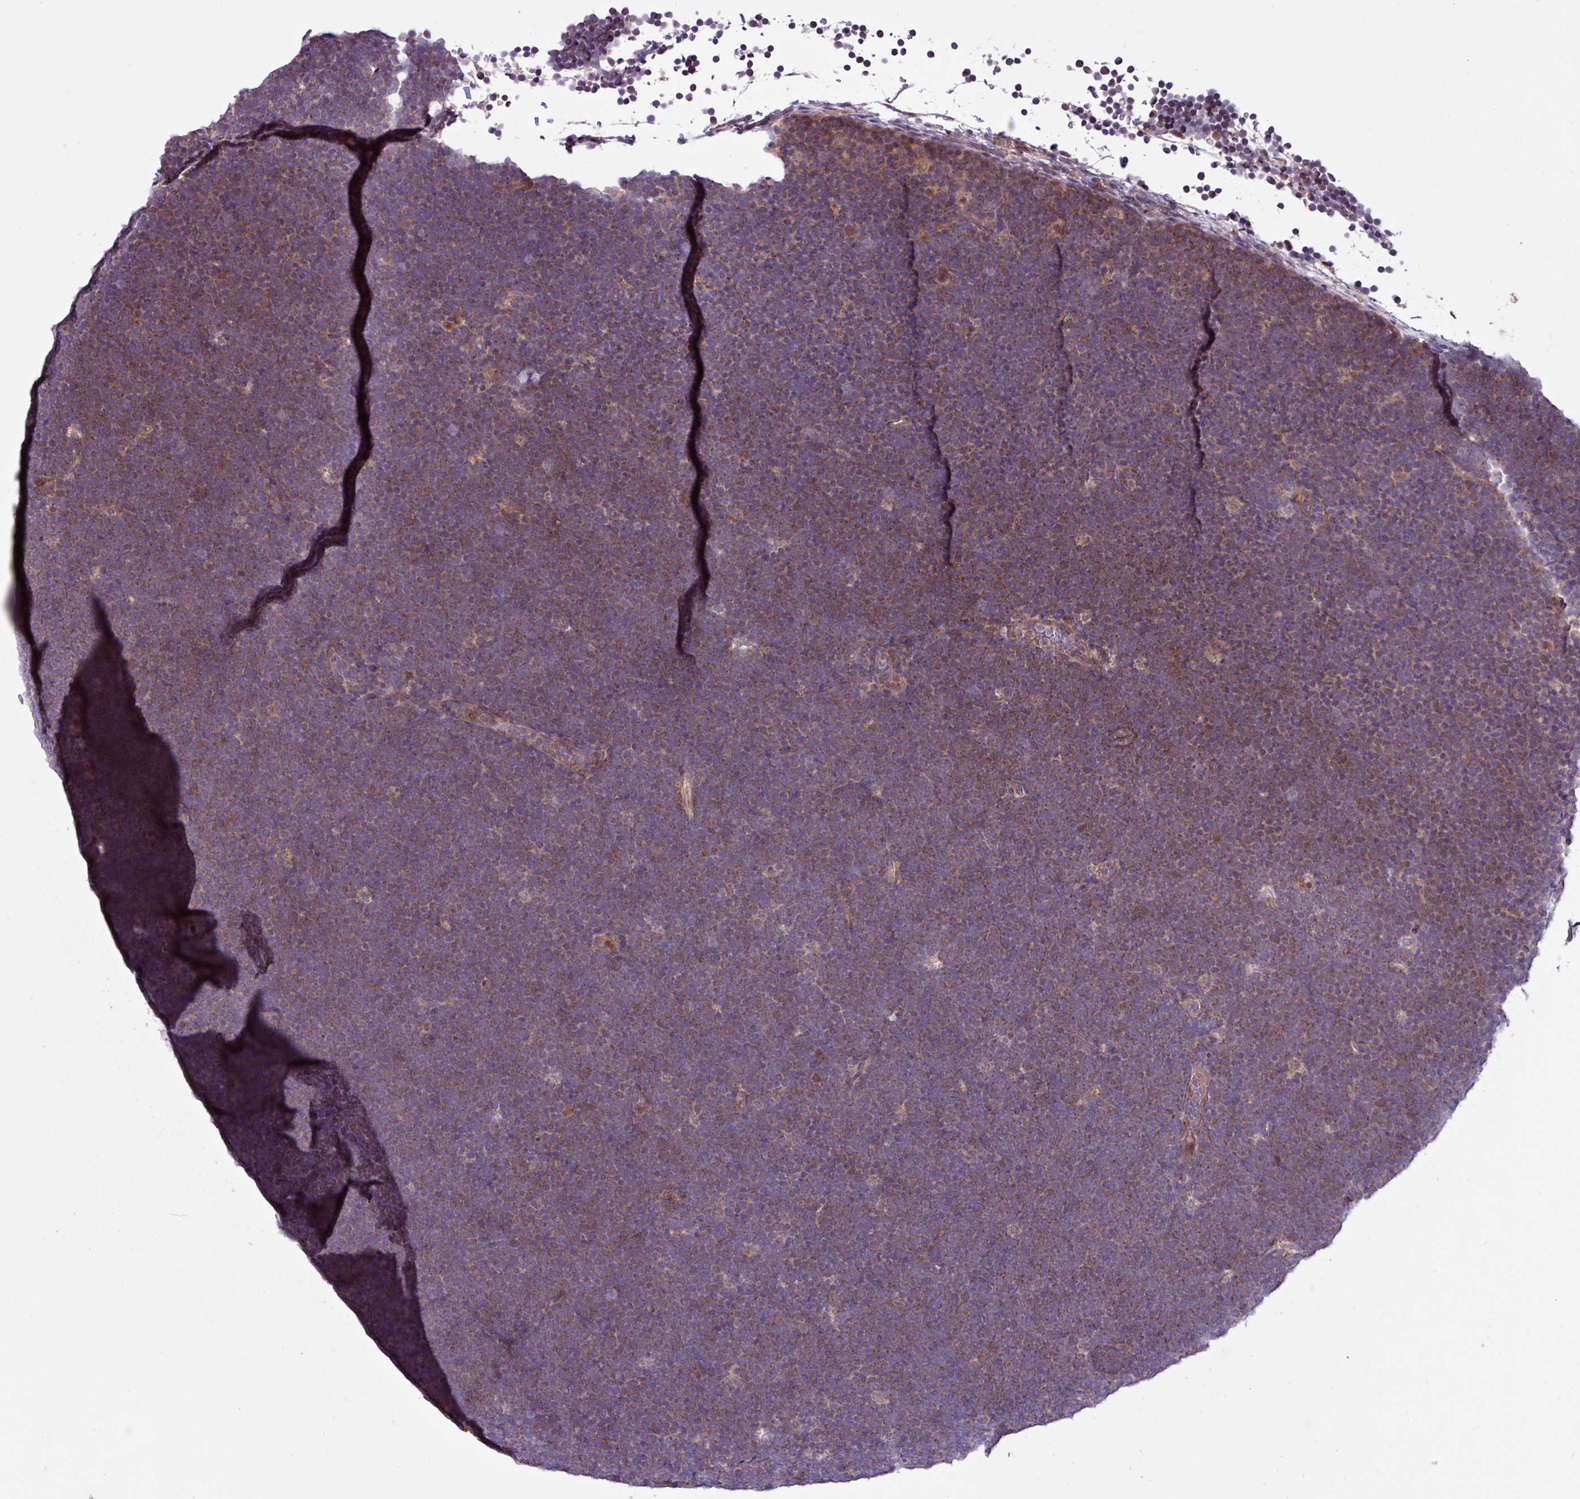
{"staining": {"intensity": "weak", "quantity": ">75%", "location": "cytoplasmic/membranous"}, "tissue": "lymphoma", "cell_type": "Tumor cells", "image_type": "cancer", "snomed": [{"axis": "morphology", "description": "Malignant lymphoma, non-Hodgkin's type, High grade"}, {"axis": "topography", "description": "Lymph node"}], "caption": "Weak cytoplasmic/membranous positivity is identified in about >75% of tumor cells in high-grade malignant lymphoma, non-Hodgkin's type.", "gene": "TIMM10B", "patient": {"sex": "male", "age": 13}}